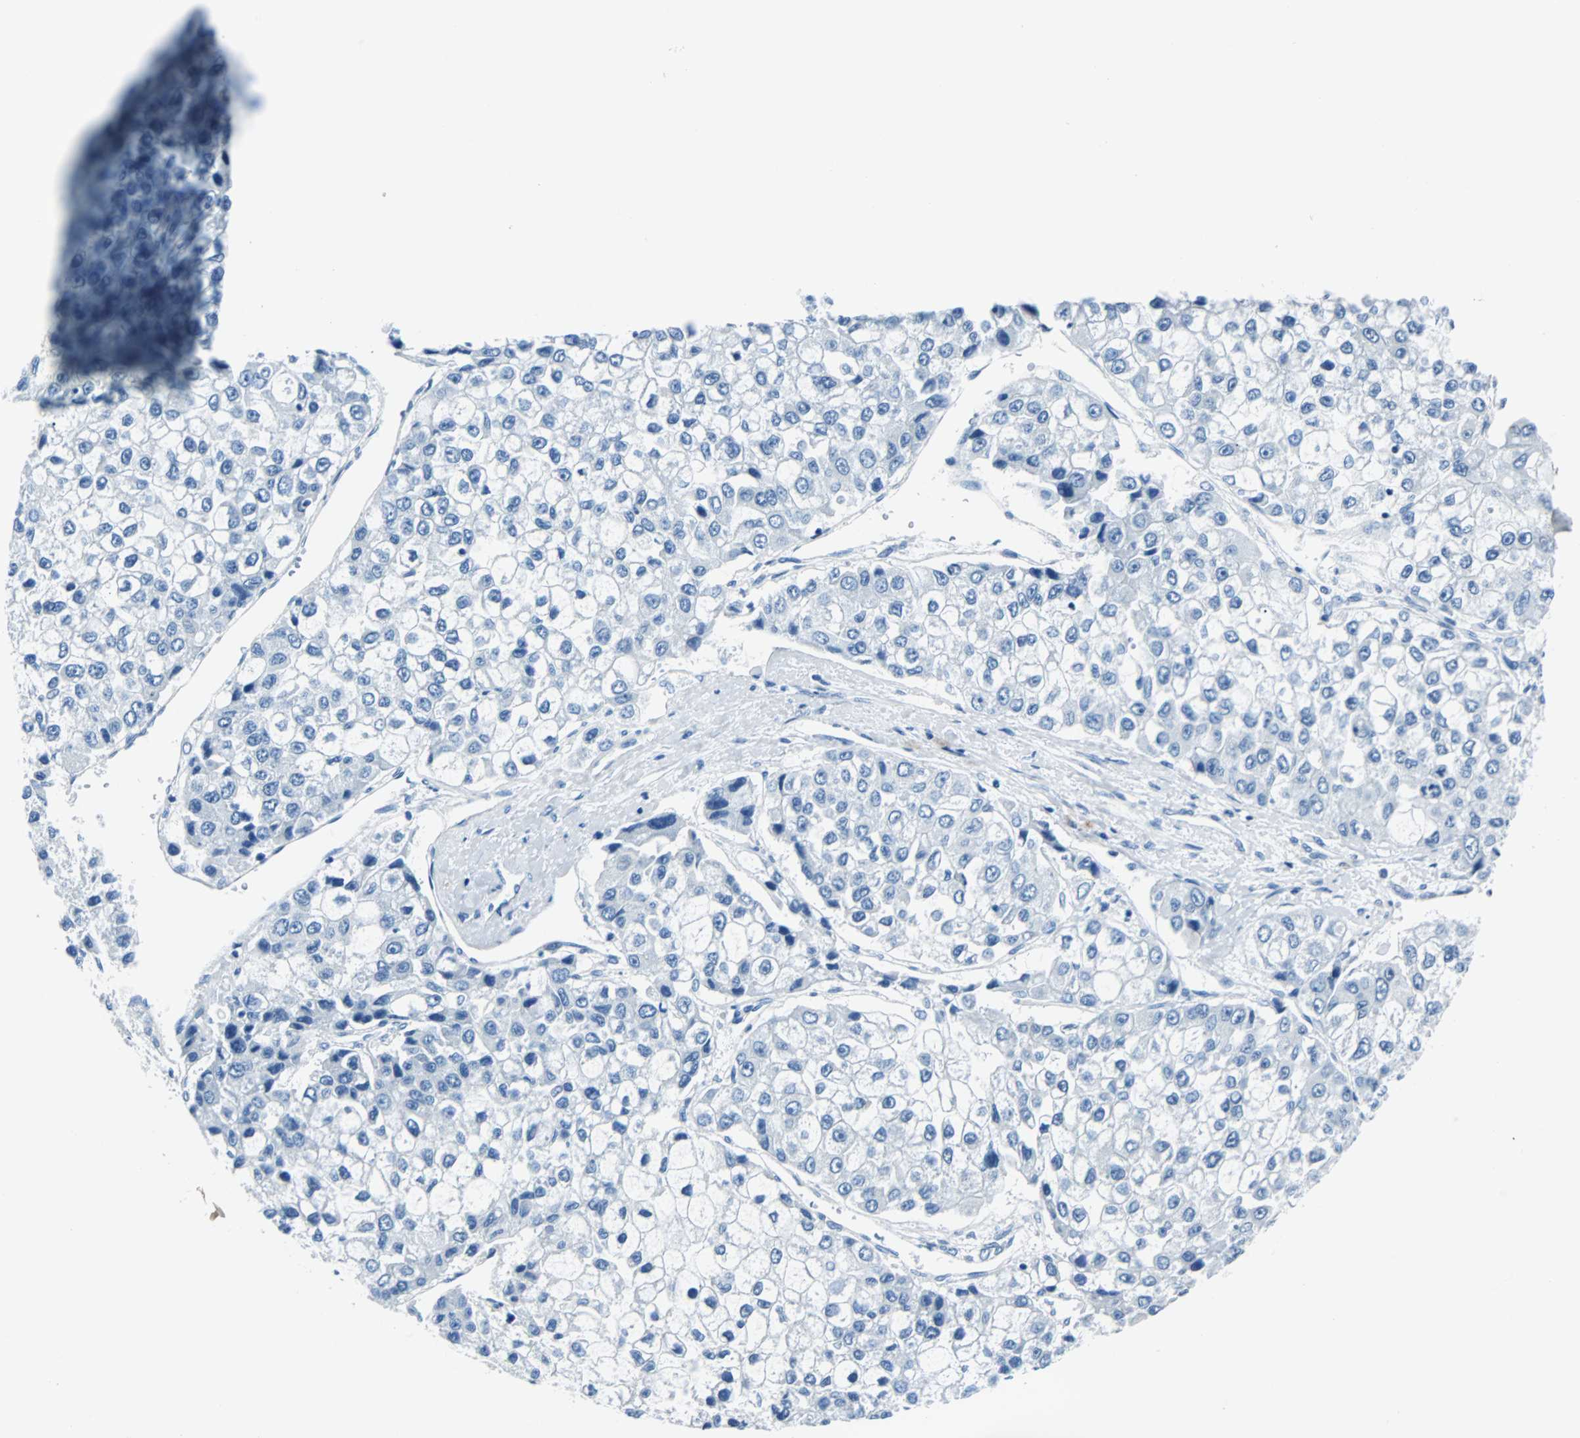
{"staining": {"intensity": "negative", "quantity": "none", "location": "none"}, "tissue": "liver cancer", "cell_type": "Tumor cells", "image_type": "cancer", "snomed": [{"axis": "morphology", "description": "Carcinoma, Hepatocellular, NOS"}, {"axis": "topography", "description": "Liver"}], "caption": "The micrograph shows no significant staining in tumor cells of liver cancer. (DAB immunohistochemistry with hematoxylin counter stain).", "gene": "RASA1", "patient": {"sex": "female", "age": 66}}